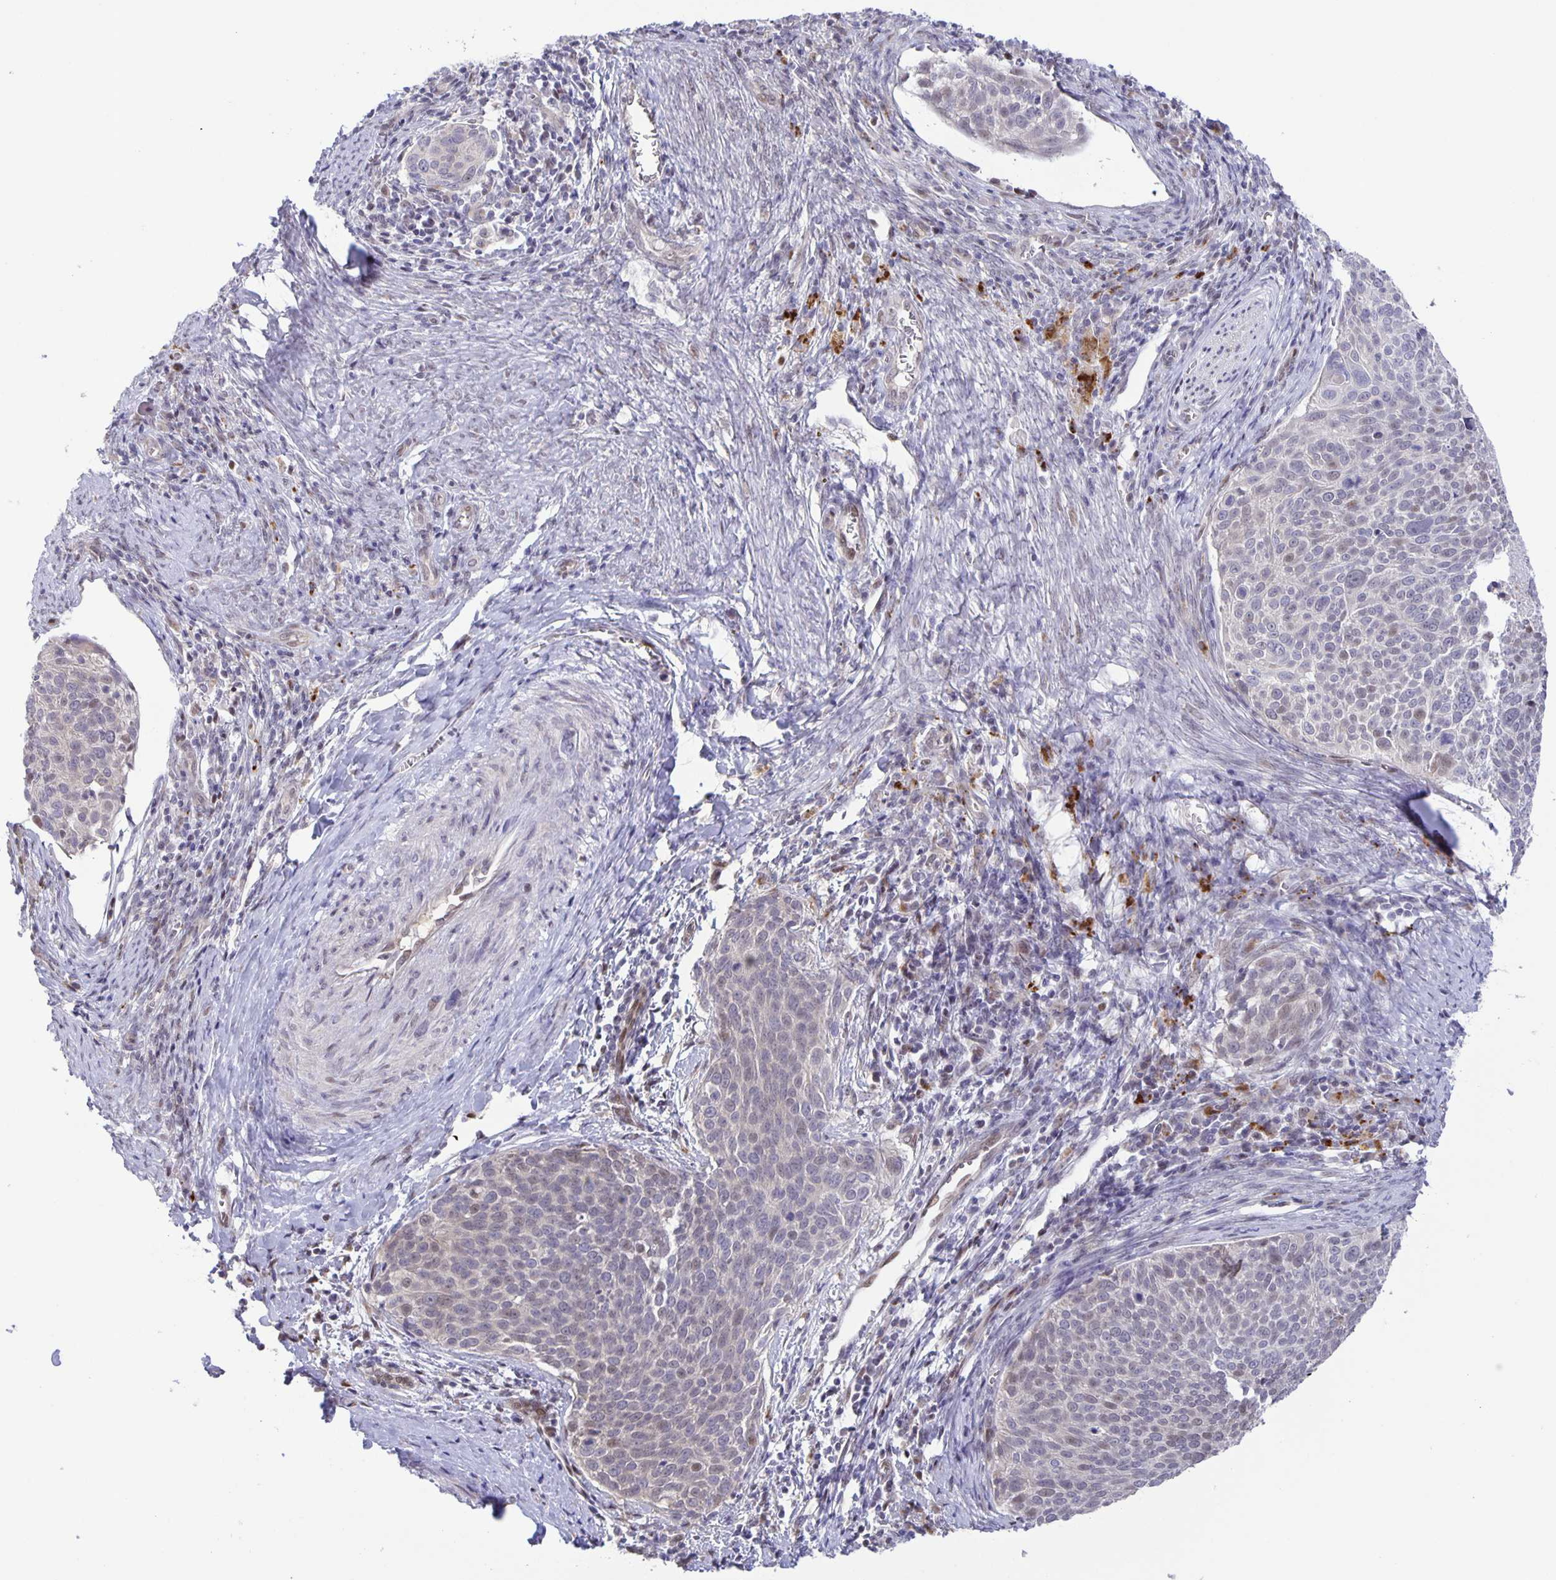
{"staining": {"intensity": "negative", "quantity": "none", "location": "none"}, "tissue": "cervical cancer", "cell_type": "Tumor cells", "image_type": "cancer", "snomed": [{"axis": "morphology", "description": "Squamous cell carcinoma, NOS"}, {"axis": "topography", "description": "Cervix"}], "caption": "Cervical cancer was stained to show a protein in brown. There is no significant positivity in tumor cells. (DAB (3,3'-diaminobenzidine) immunohistochemistry visualized using brightfield microscopy, high magnification).", "gene": "MAPK12", "patient": {"sex": "female", "age": 39}}